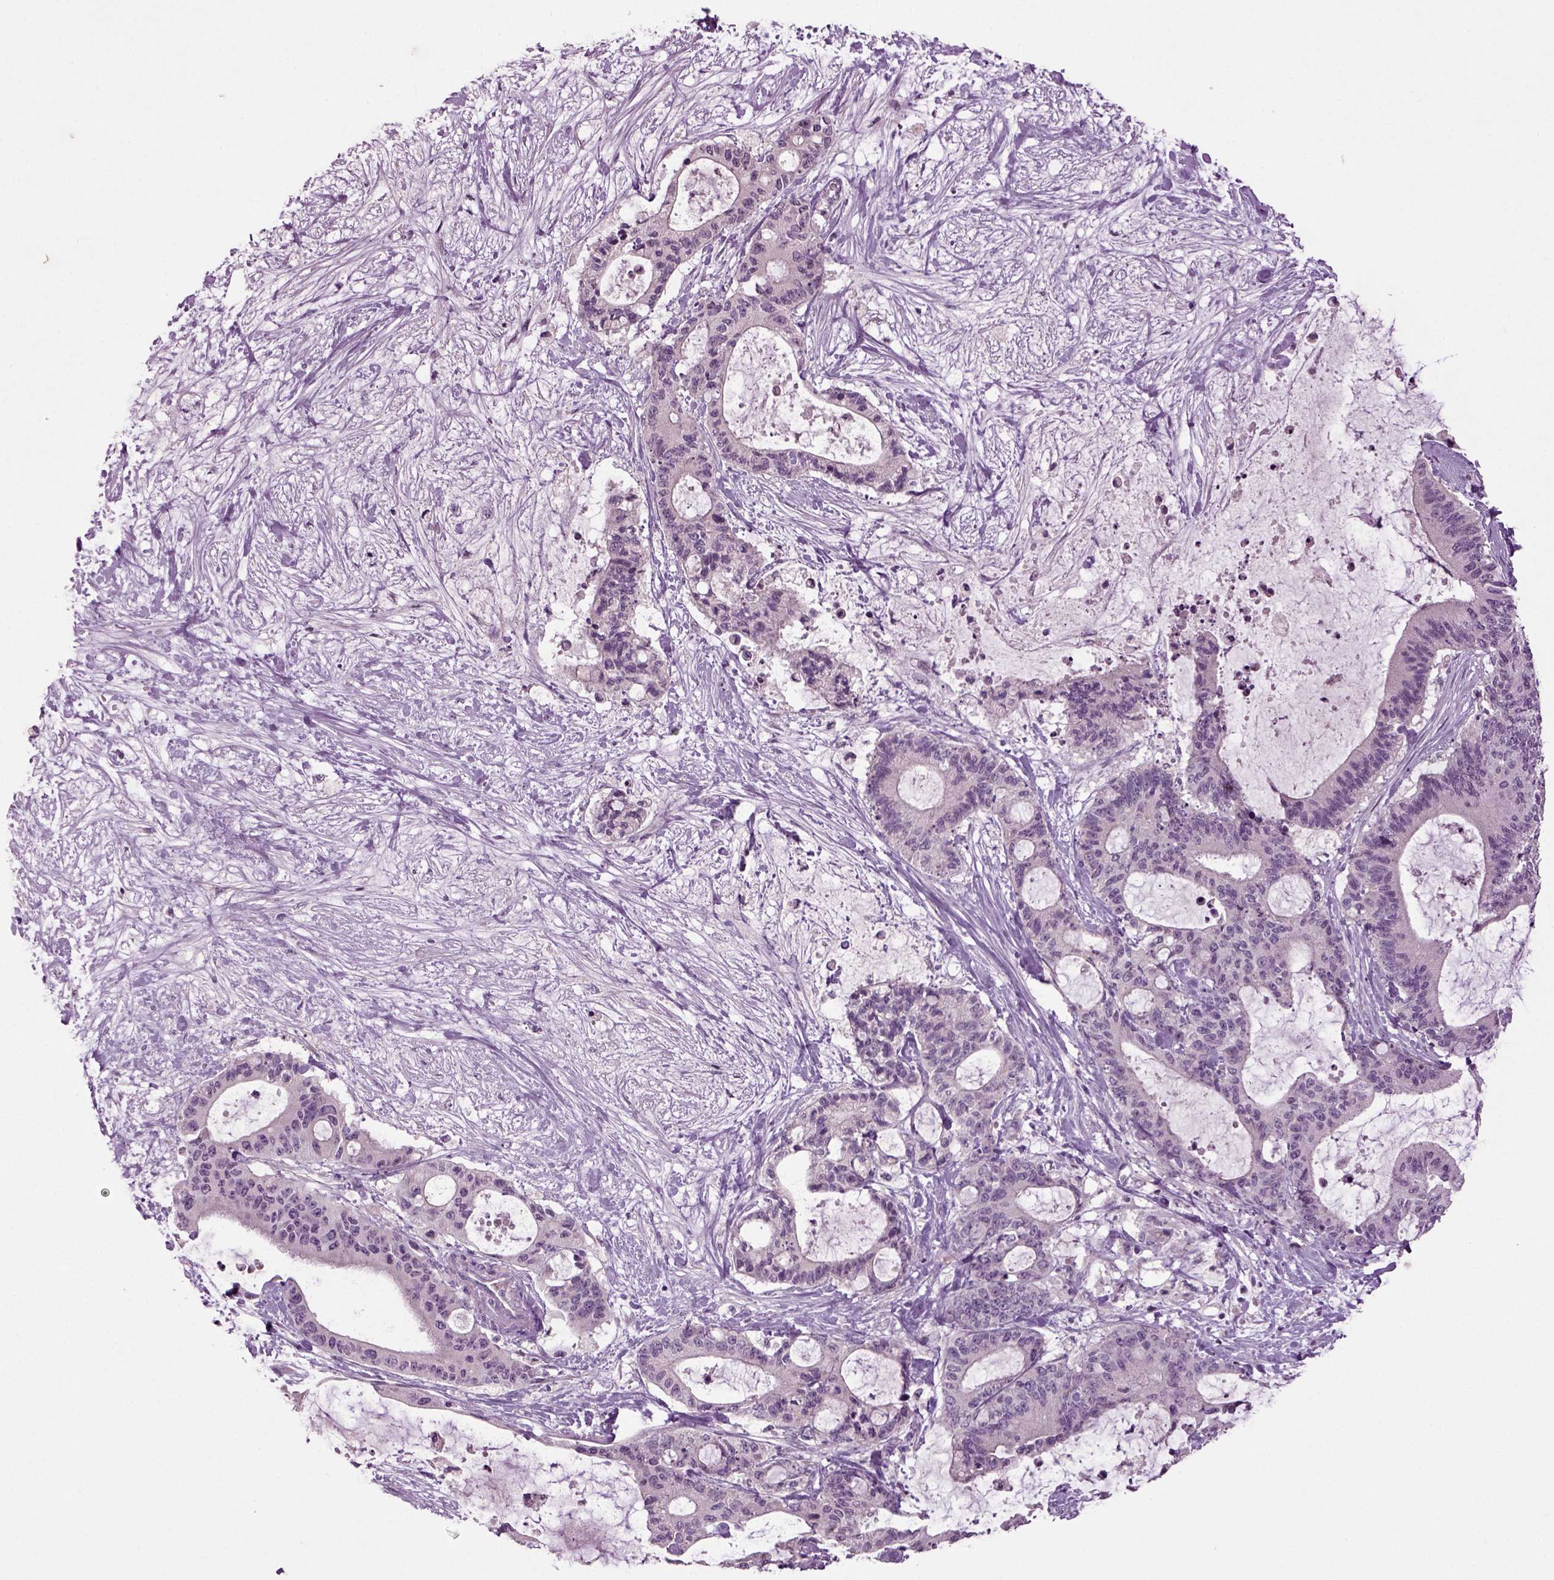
{"staining": {"intensity": "negative", "quantity": "none", "location": "none"}, "tissue": "liver cancer", "cell_type": "Tumor cells", "image_type": "cancer", "snomed": [{"axis": "morphology", "description": "Cholangiocarcinoma"}, {"axis": "topography", "description": "Liver"}], "caption": "The image reveals no significant expression in tumor cells of cholangiocarcinoma (liver). (Brightfield microscopy of DAB immunohistochemistry at high magnification).", "gene": "SLC17A6", "patient": {"sex": "female", "age": 73}}